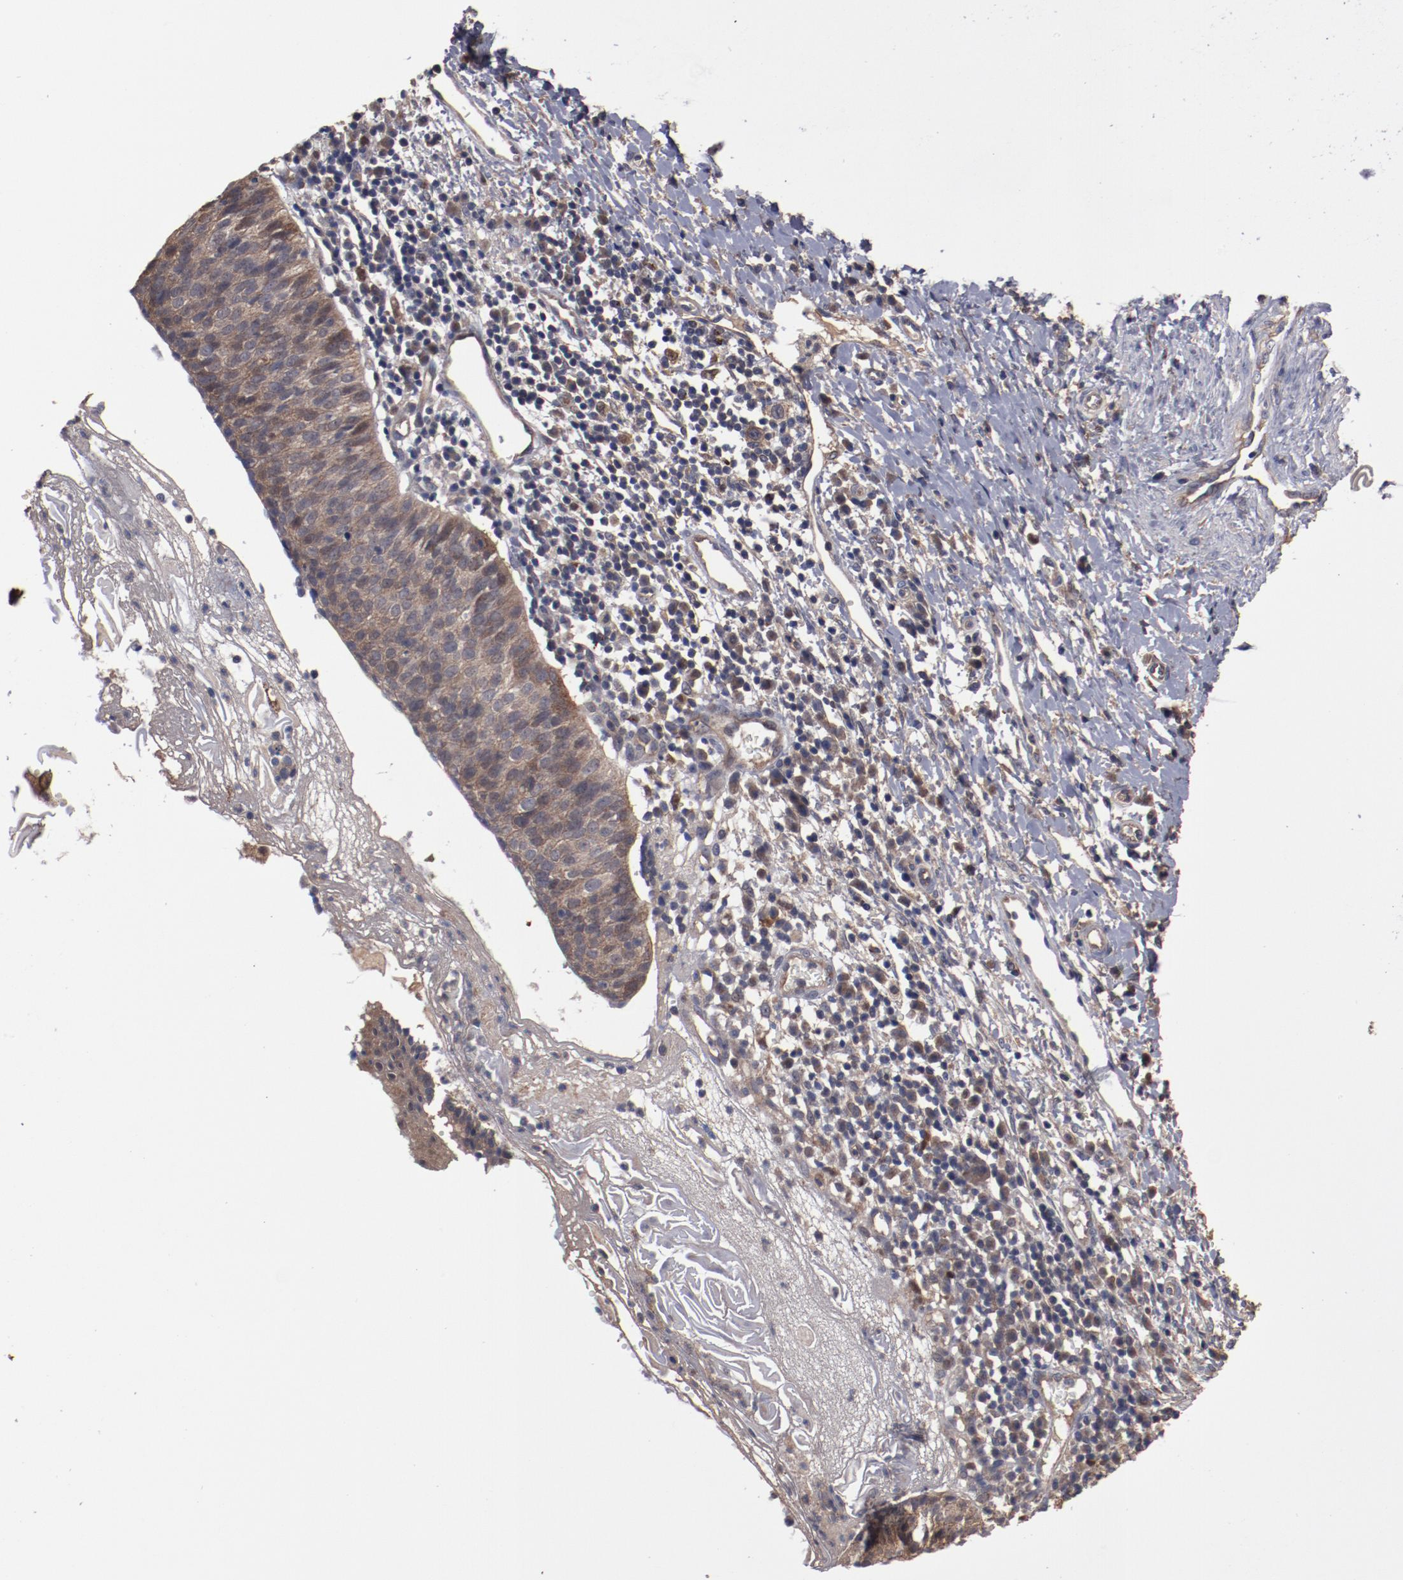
{"staining": {"intensity": "moderate", "quantity": ">75%", "location": "cytoplasmic/membranous"}, "tissue": "cervical cancer", "cell_type": "Tumor cells", "image_type": "cancer", "snomed": [{"axis": "morphology", "description": "Normal tissue, NOS"}, {"axis": "morphology", "description": "Squamous cell carcinoma, NOS"}, {"axis": "topography", "description": "Cervix"}], "caption": "Moderate cytoplasmic/membranous expression is identified in about >75% of tumor cells in cervical cancer. The staining is performed using DAB brown chromogen to label protein expression. The nuclei are counter-stained blue using hematoxylin.", "gene": "DNAAF2", "patient": {"sex": "female", "age": 39}}